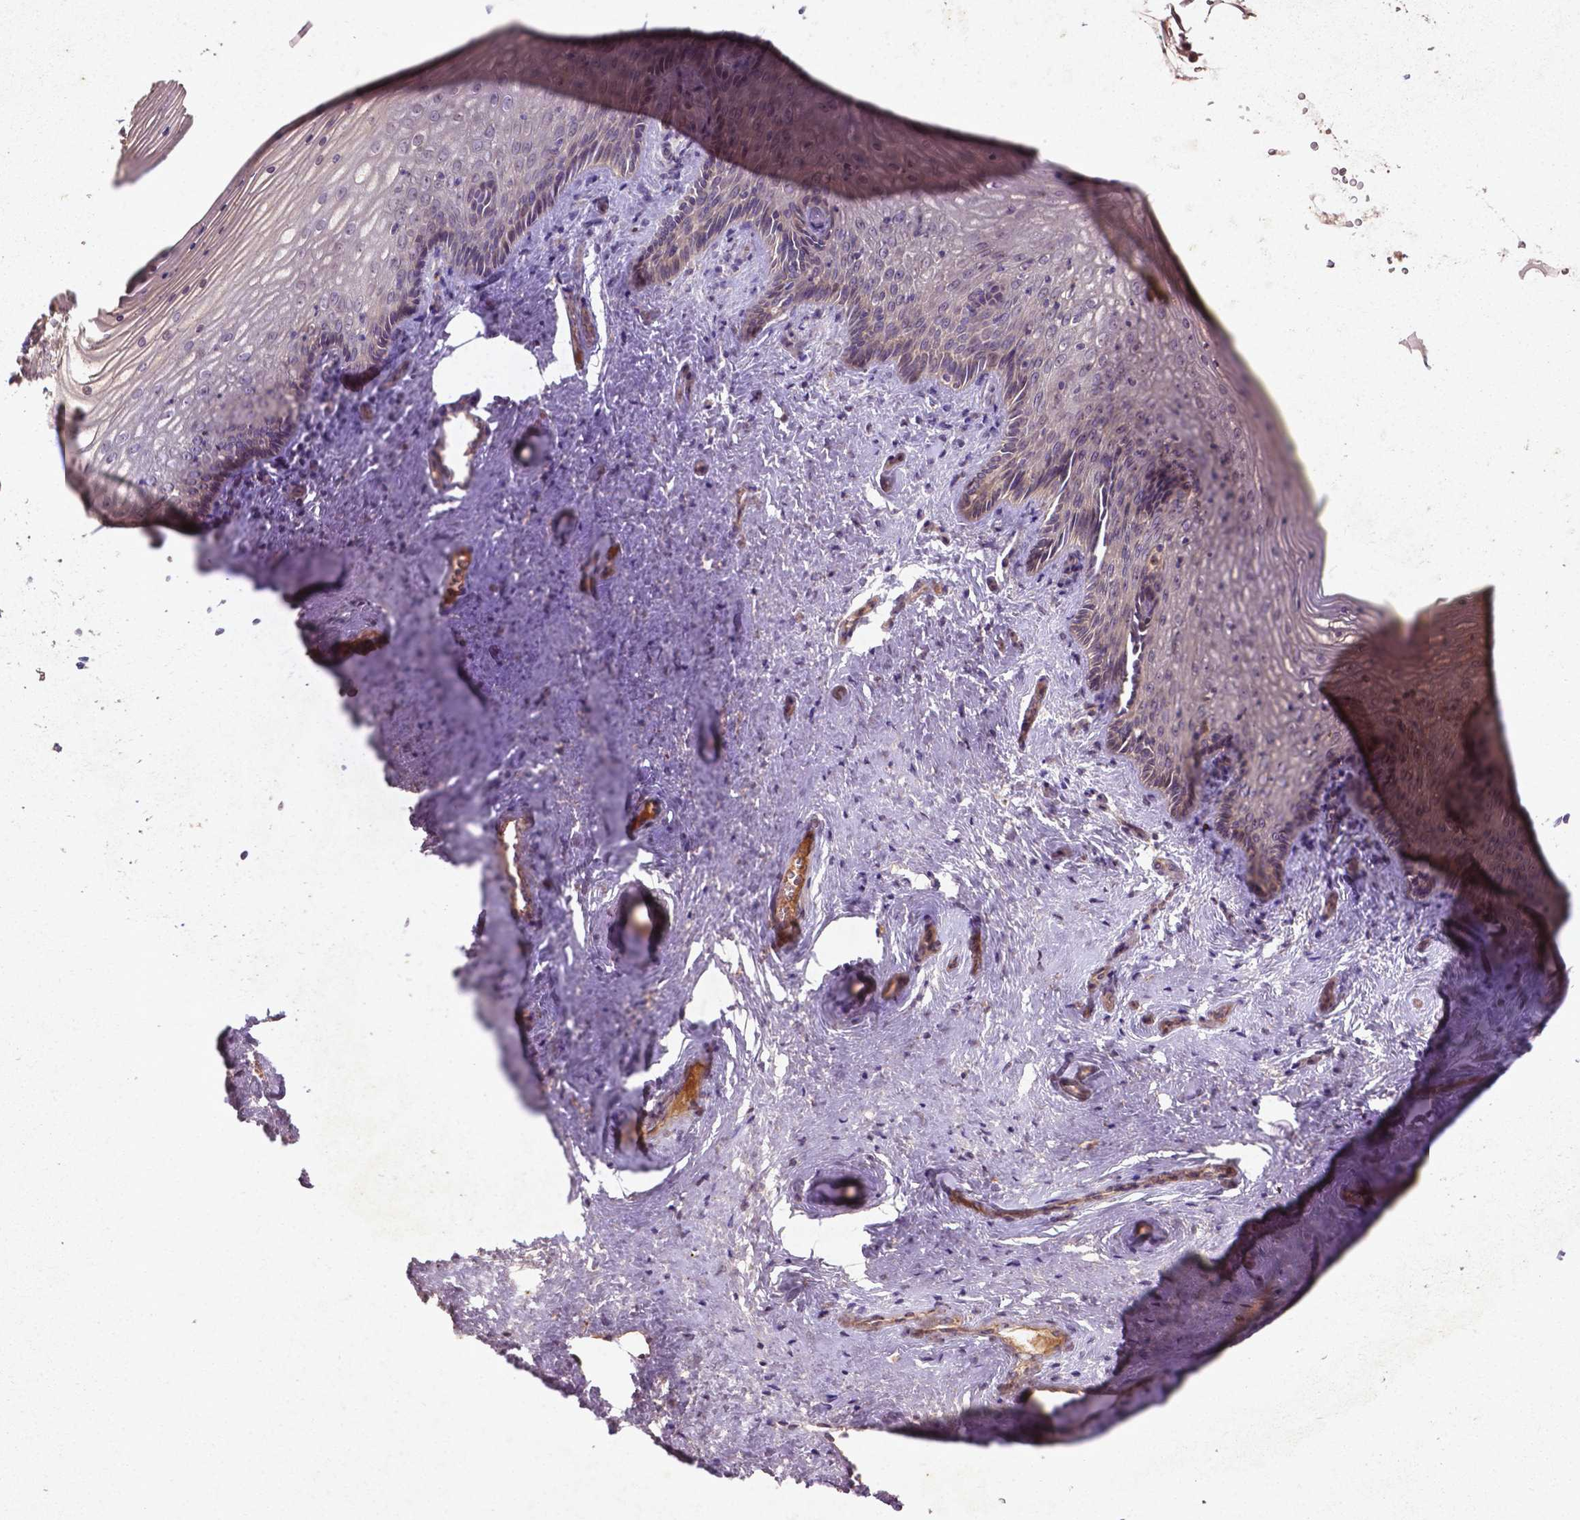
{"staining": {"intensity": "weak", "quantity": "<25%", "location": "cytoplasmic/membranous,nuclear"}, "tissue": "vagina", "cell_type": "Squamous epithelial cells", "image_type": "normal", "snomed": [{"axis": "morphology", "description": "Normal tissue, NOS"}, {"axis": "topography", "description": "Vagina"}], "caption": "Immunohistochemistry micrograph of unremarkable vagina: human vagina stained with DAB (3,3'-diaminobenzidine) demonstrates no significant protein positivity in squamous epithelial cells.", "gene": "COQ2", "patient": {"sex": "female", "age": 45}}